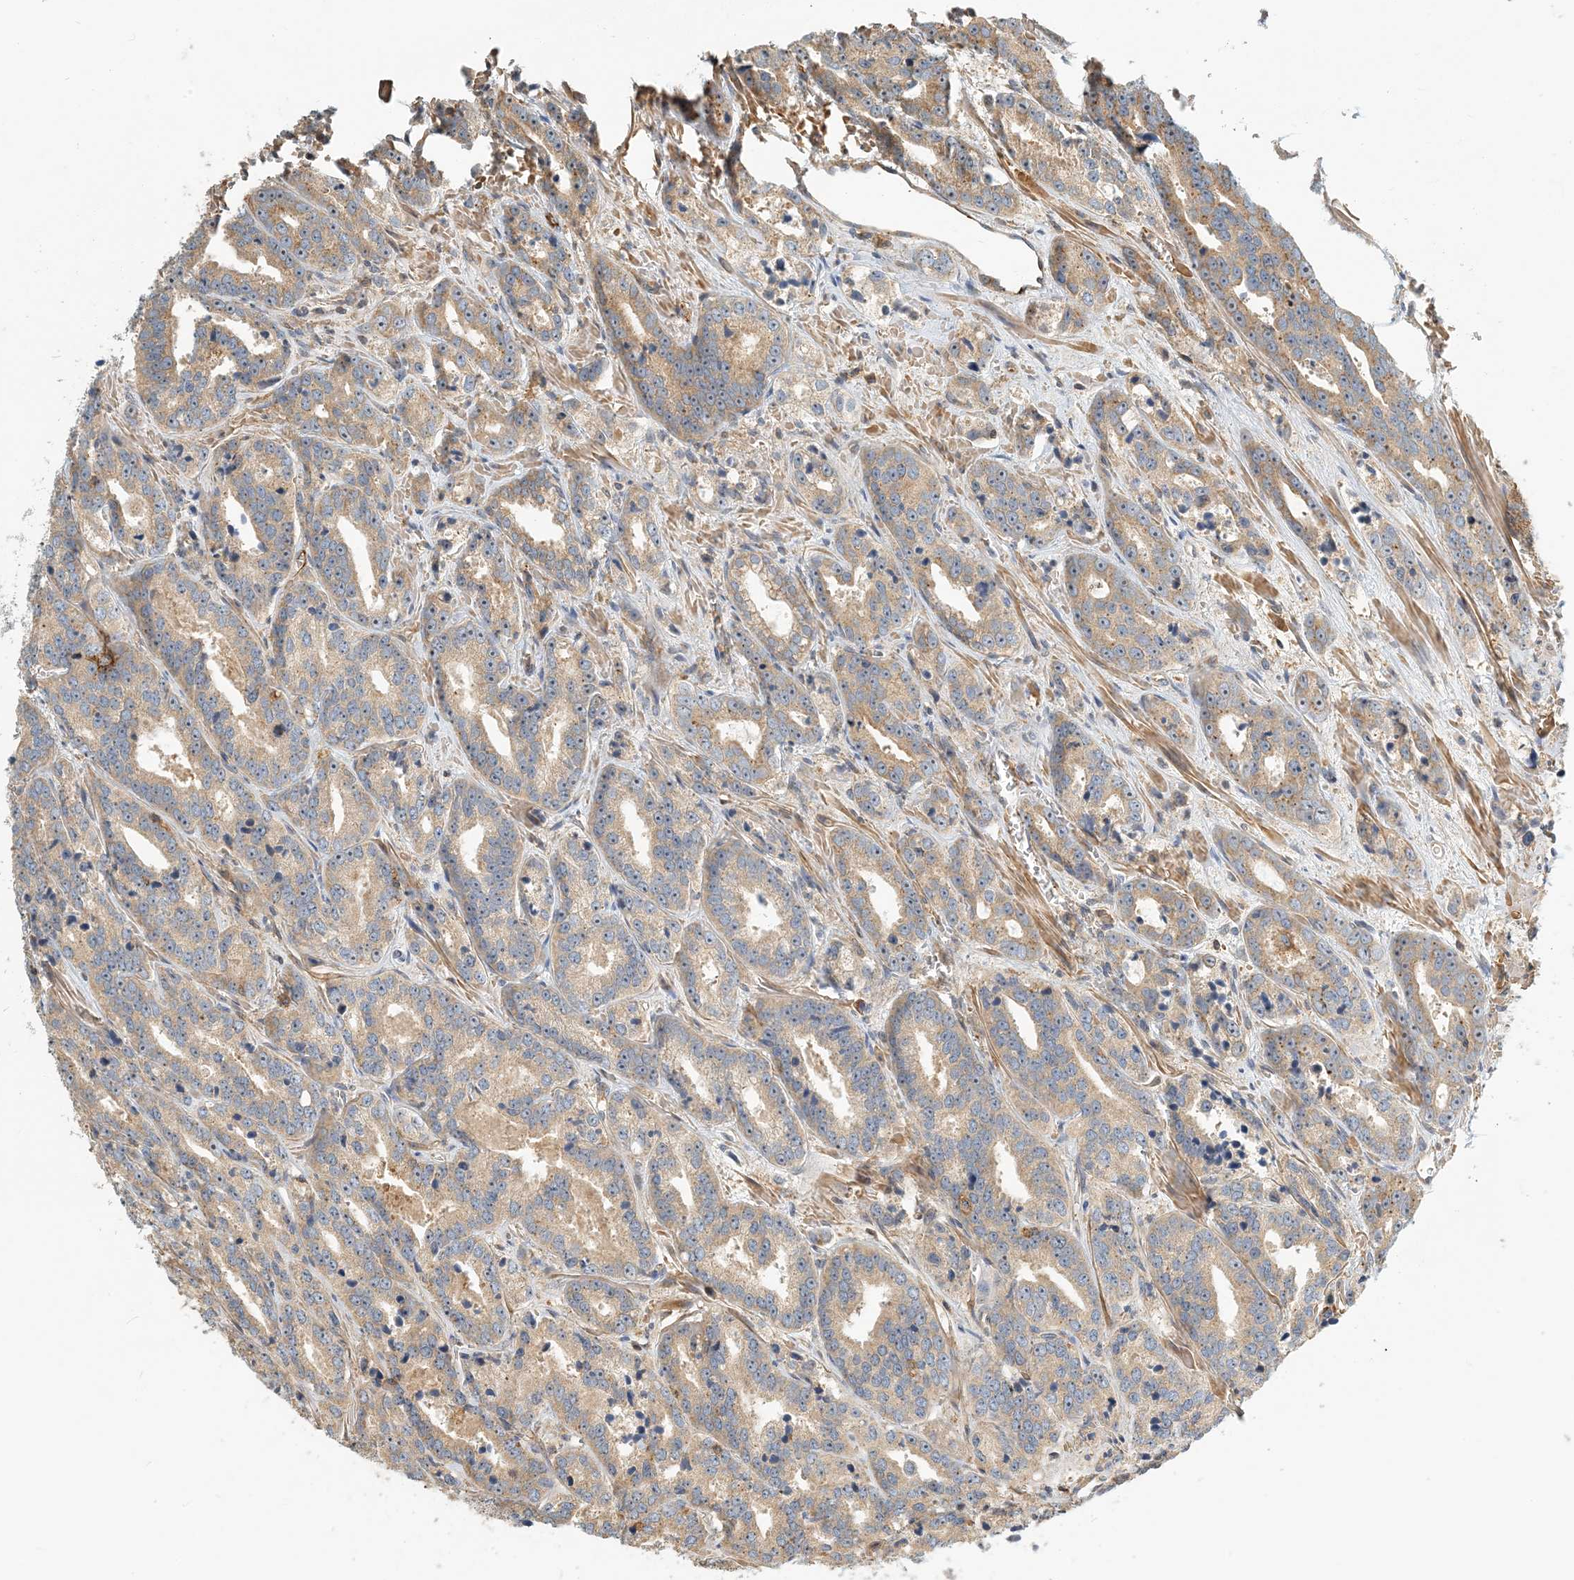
{"staining": {"intensity": "weak", "quantity": ">75%", "location": "cytoplasmic/membranous"}, "tissue": "prostate cancer", "cell_type": "Tumor cells", "image_type": "cancer", "snomed": [{"axis": "morphology", "description": "Adenocarcinoma, High grade"}, {"axis": "topography", "description": "Prostate"}], "caption": "DAB (3,3'-diaminobenzidine) immunohistochemical staining of prostate cancer (high-grade adenocarcinoma) displays weak cytoplasmic/membranous protein expression in approximately >75% of tumor cells. (DAB (3,3'-diaminobenzidine) IHC with brightfield microscopy, high magnification).", "gene": "COLEC11", "patient": {"sex": "male", "age": 62}}